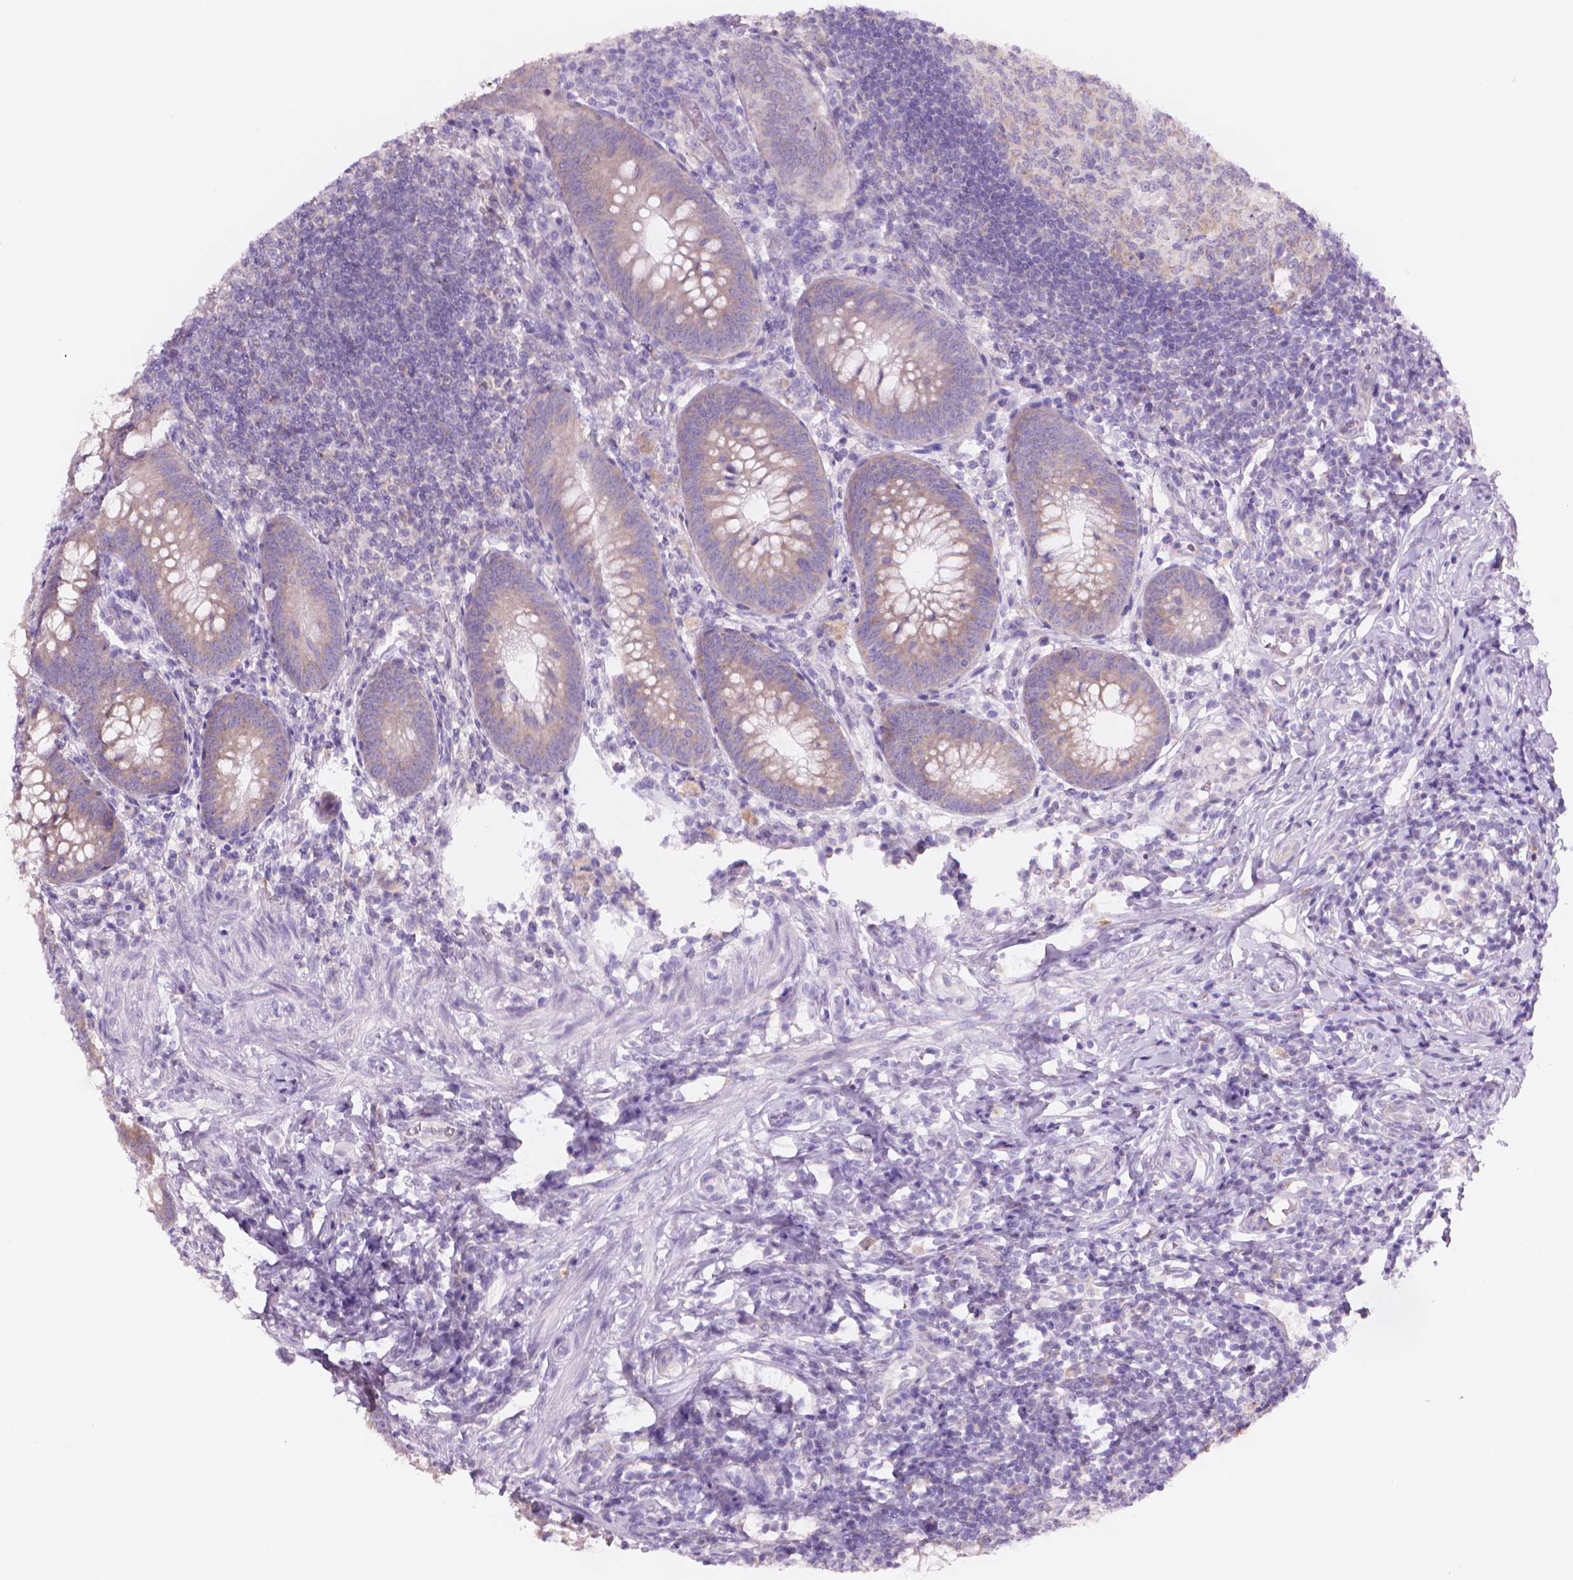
{"staining": {"intensity": "weak", "quantity": "25%-75%", "location": "cytoplasmic/membranous"}, "tissue": "appendix", "cell_type": "Glandular cells", "image_type": "normal", "snomed": [{"axis": "morphology", "description": "Normal tissue, NOS"}, {"axis": "morphology", "description": "Inflammation, NOS"}, {"axis": "topography", "description": "Appendix"}], "caption": "Normal appendix shows weak cytoplasmic/membranous positivity in approximately 25%-75% of glandular cells The protein of interest is stained brown, and the nuclei are stained in blue (DAB IHC with brightfield microscopy, high magnification)..", "gene": "ENSG00000187186", "patient": {"sex": "male", "age": 16}}